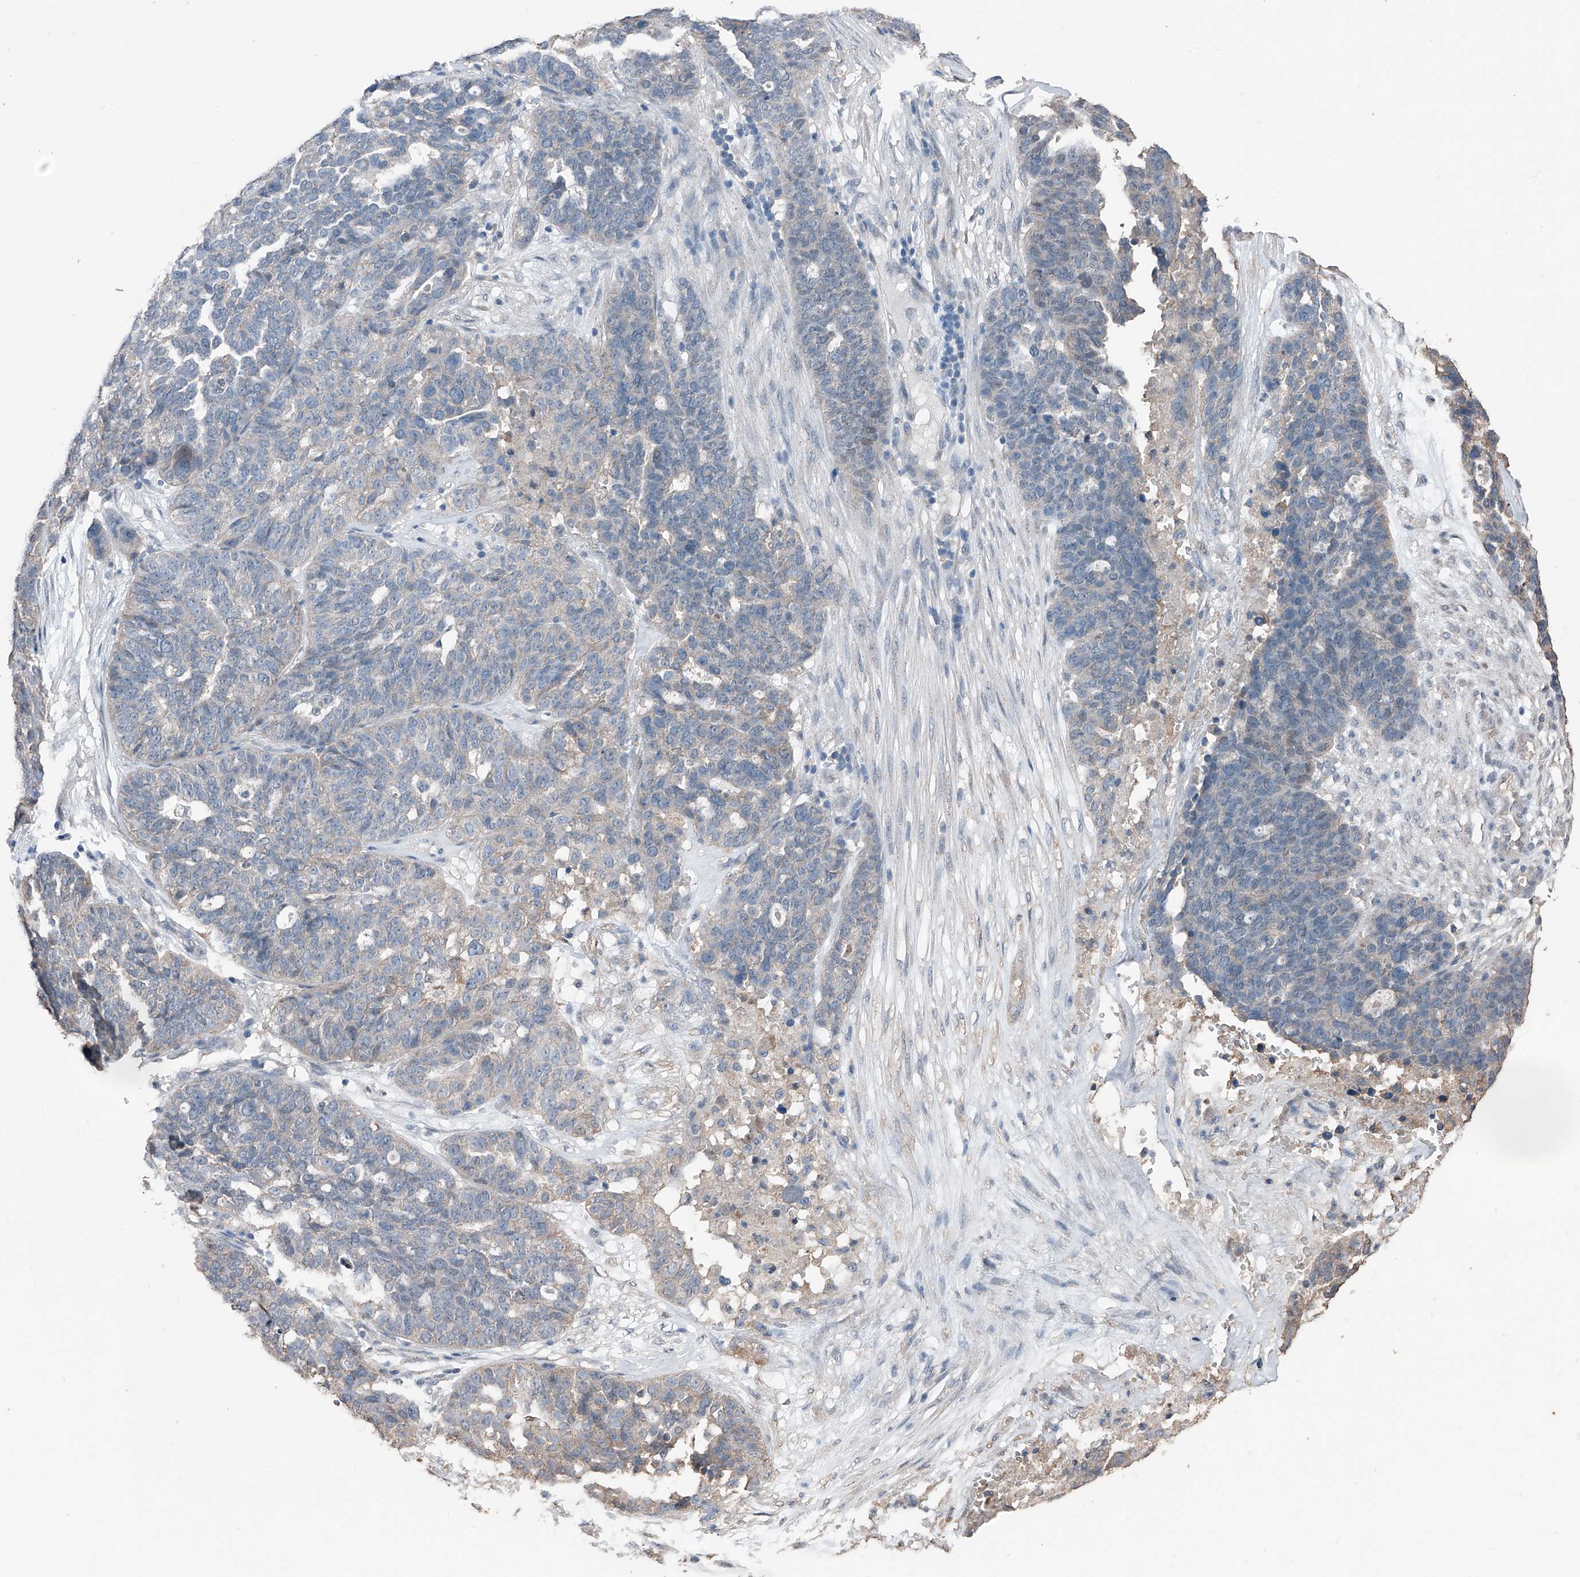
{"staining": {"intensity": "negative", "quantity": "none", "location": "none"}, "tissue": "ovarian cancer", "cell_type": "Tumor cells", "image_type": "cancer", "snomed": [{"axis": "morphology", "description": "Cystadenocarcinoma, serous, NOS"}, {"axis": "topography", "description": "Ovary"}], "caption": "The IHC micrograph has no significant expression in tumor cells of ovarian serous cystadenocarcinoma tissue.", "gene": "MAMLD1", "patient": {"sex": "female", "age": 59}}